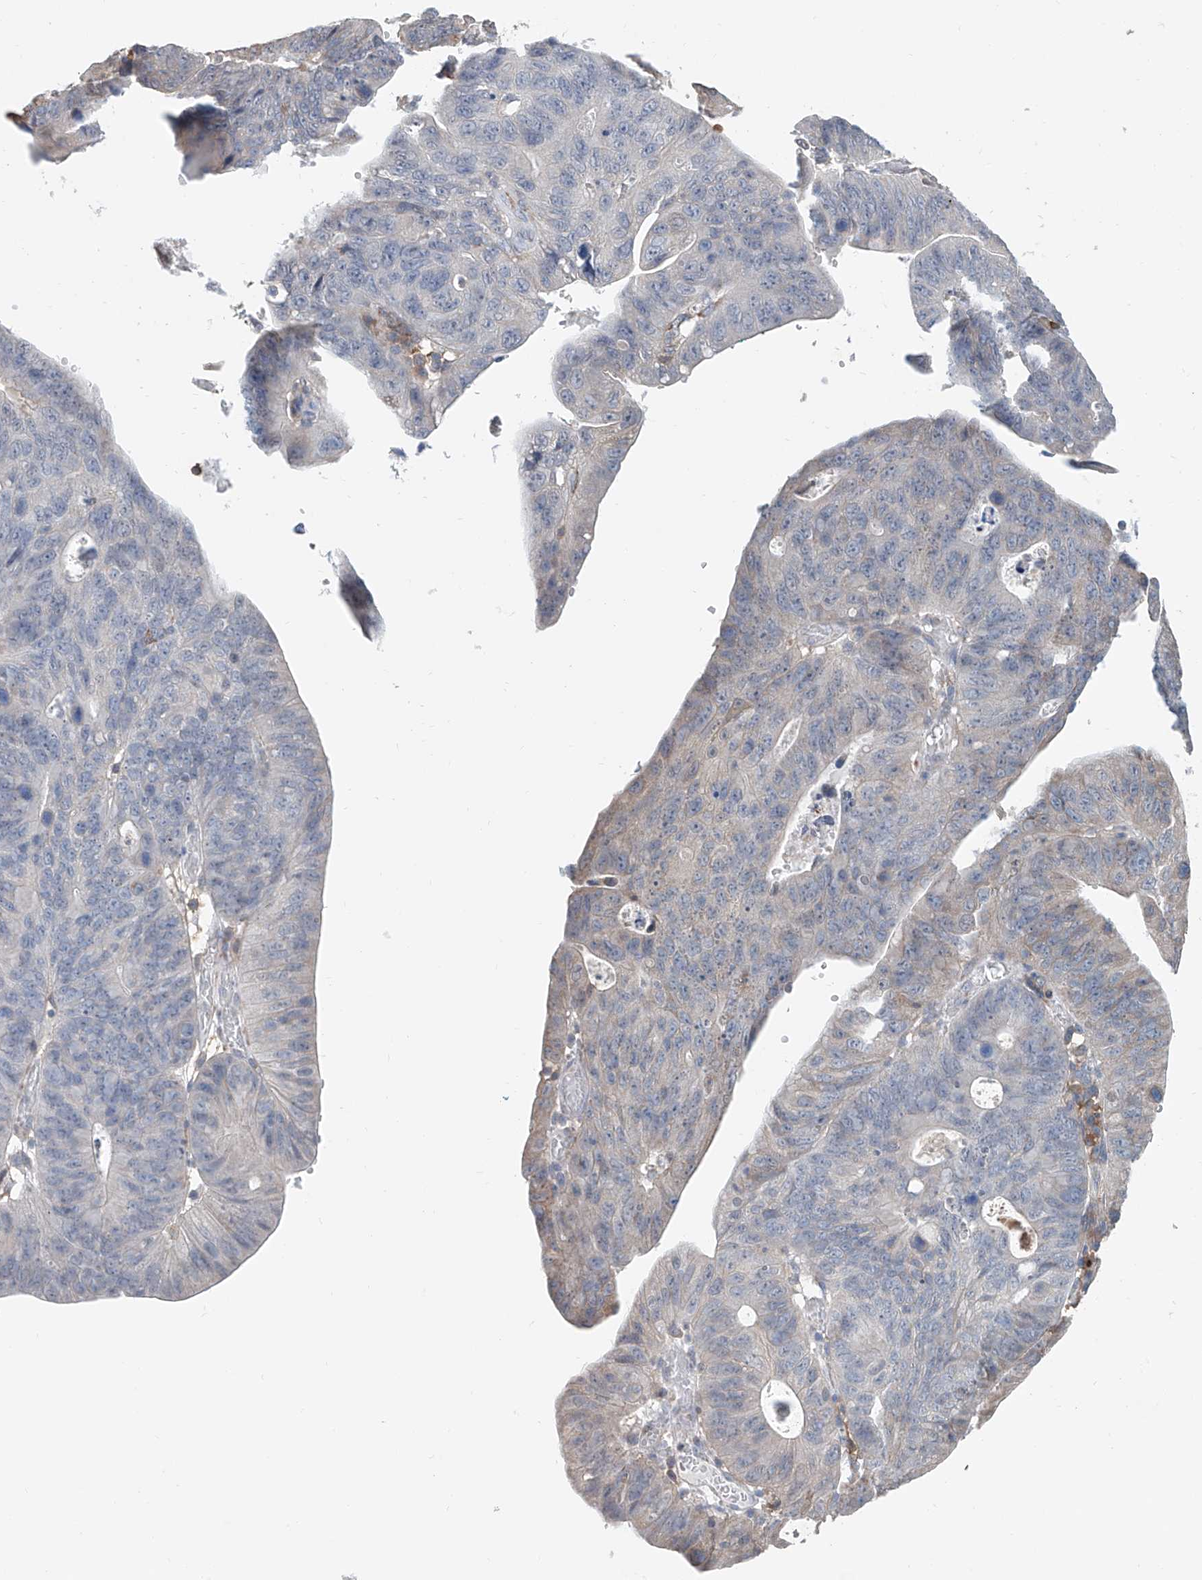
{"staining": {"intensity": "negative", "quantity": "none", "location": "none"}, "tissue": "stomach cancer", "cell_type": "Tumor cells", "image_type": "cancer", "snomed": [{"axis": "morphology", "description": "Adenocarcinoma, NOS"}, {"axis": "topography", "description": "Stomach"}], "caption": "High magnification brightfield microscopy of stomach cancer stained with DAB (3,3'-diaminobenzidine) (brown) and counterstained with hematoxylin (blue): tumor cells show no significant positivity.", "gene": "KCNK10", "patient": {"sex": "male", "age": 59}}